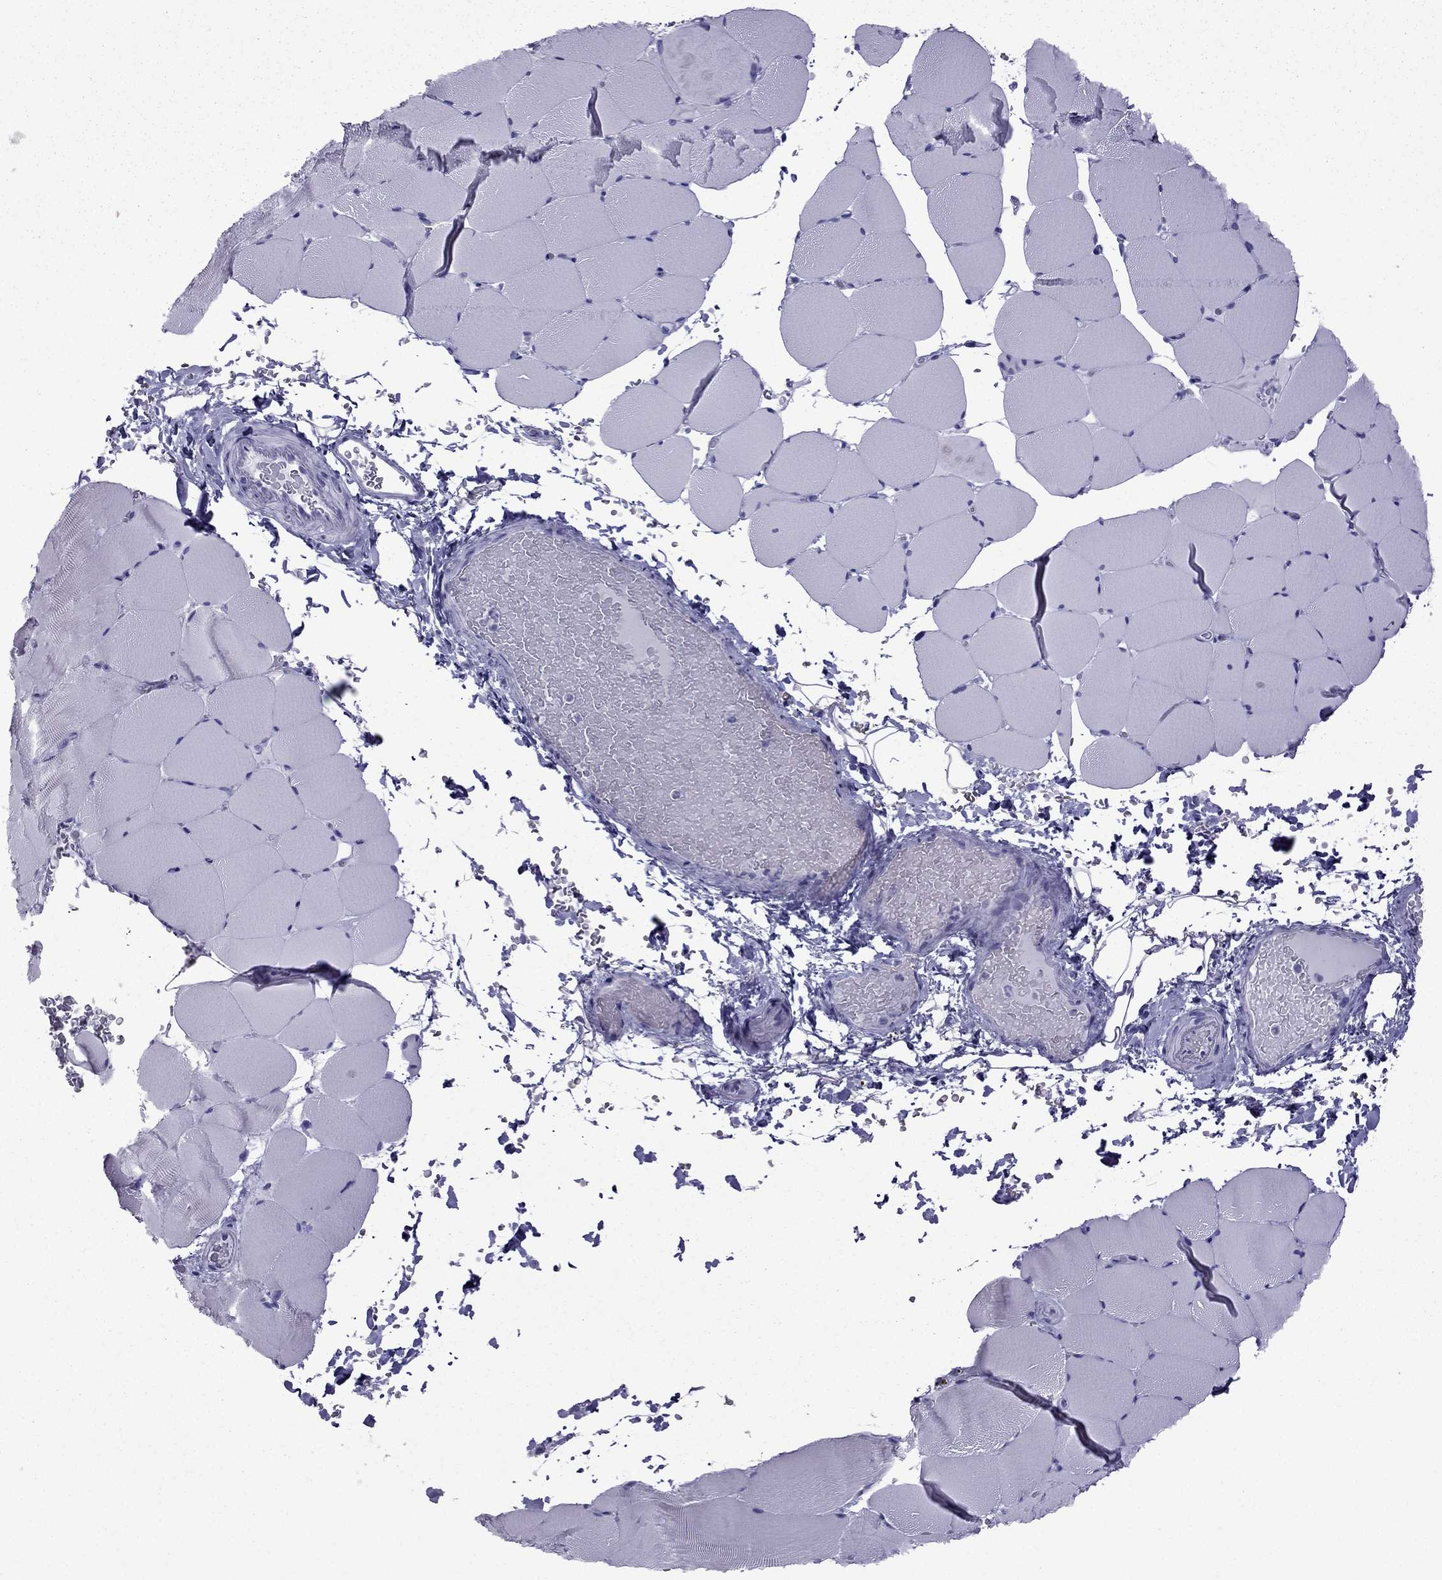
{"staining": {"intensity": "negative", "quantity": "none", "location": "none"}, "tissue": "skeletal muscle", "cell_type": "Myocytes", "image_type": "normal", "snomed": [{"axis": "morphology", "description": "Normal tissue, NOS"}, {"axis": "topography", "description": "Skeletal muscle"}], "caption": "Immunohistochemistry (IHC) histopathology image of normal human skeletal muscle stained for a protein (brown), which exhibits no positivity in myocytes. The staining was performed using DAB (3,3'-diaminobenzidine) to visualize the protein expression in brown, while the nuclei were stained in blue with hematoxylin (Magnification: 20x).", "gene": "TFF3", "patient": {"sex": "female", "age": 37}}